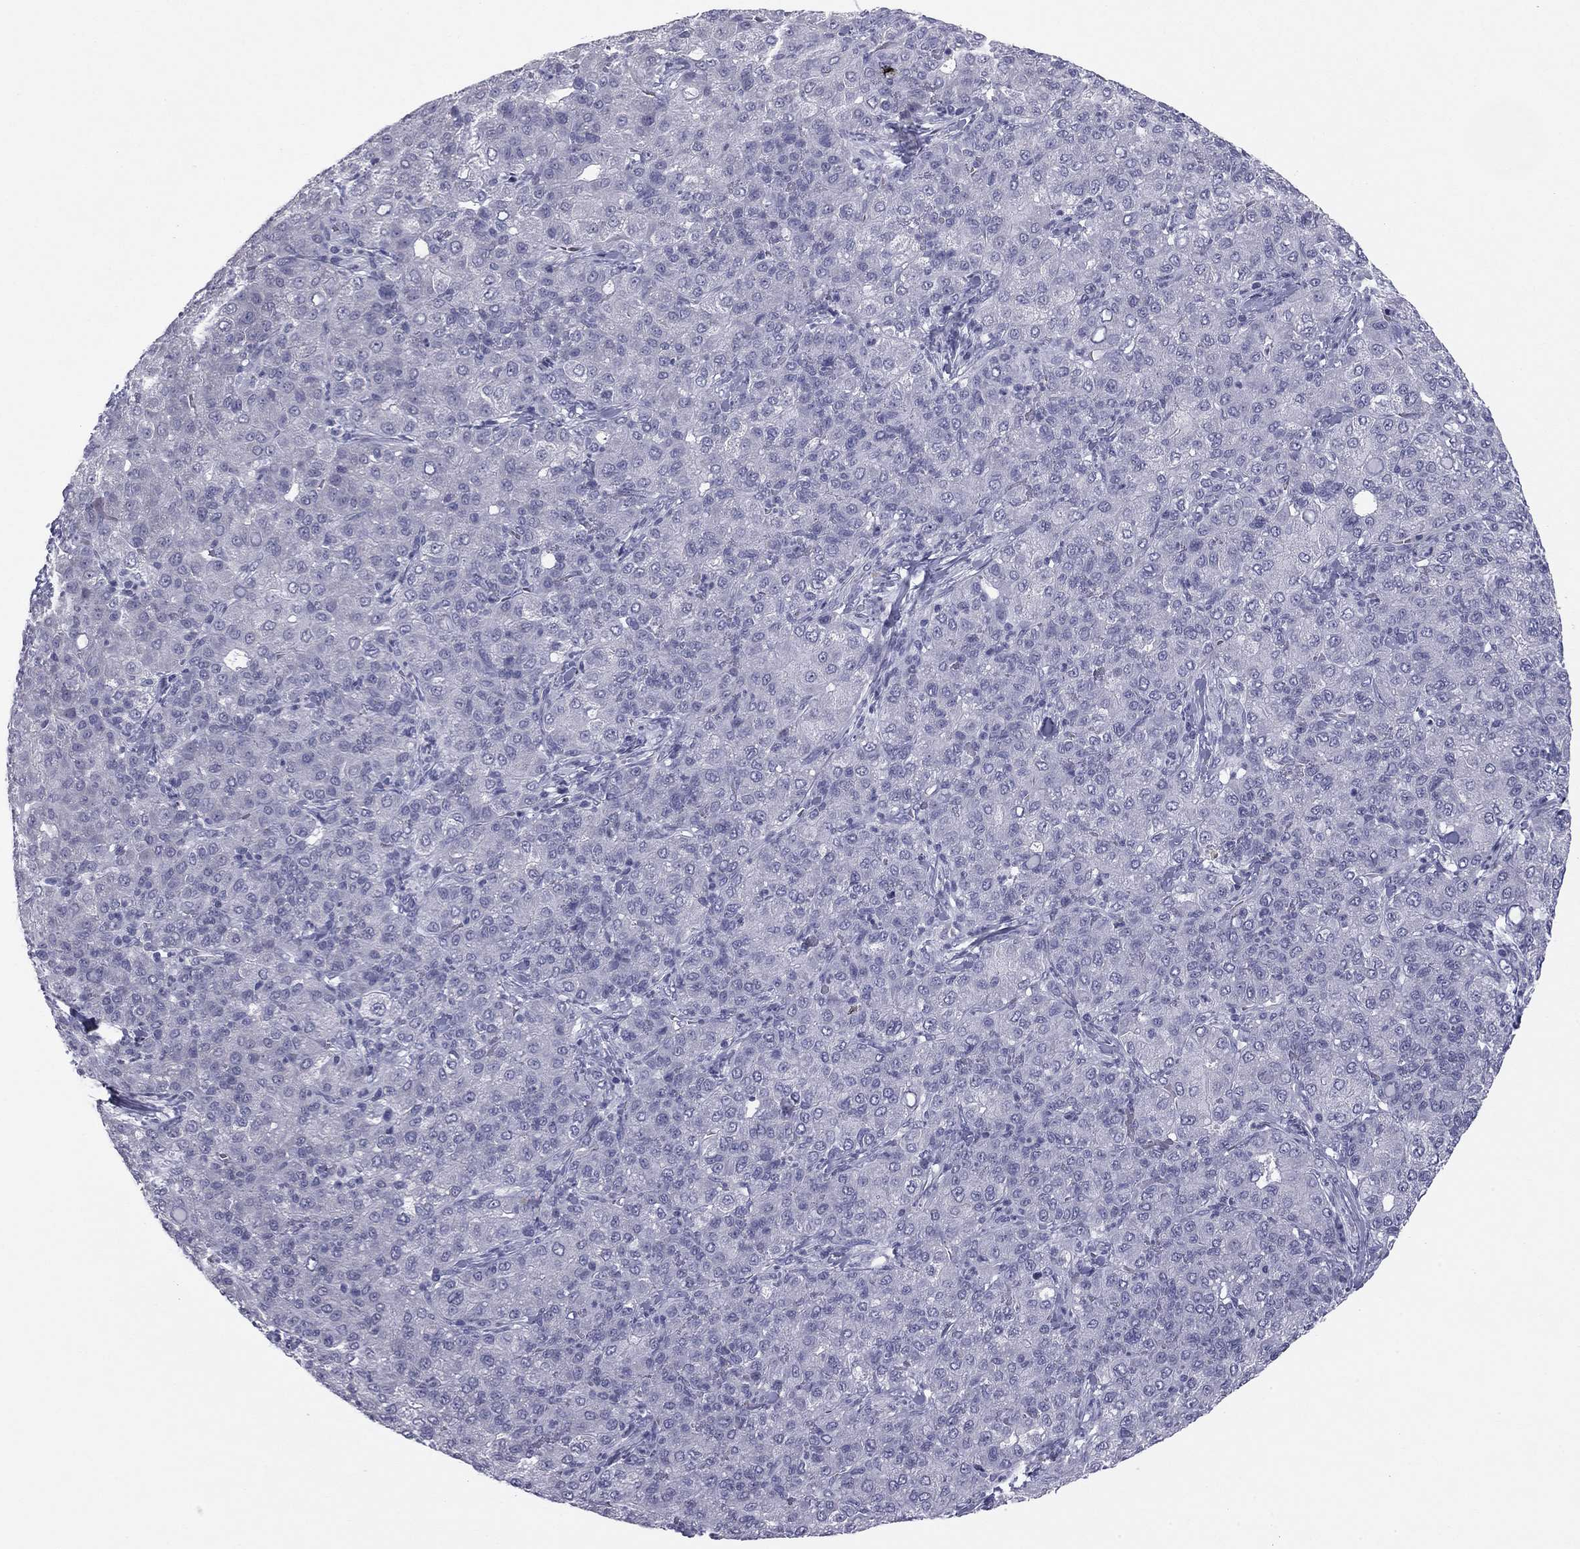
{"staining": {"intensity": "negative", "quantity": "none", "location": "none"}, "tissue": "liver cancer", "cell_type": "Tumor cells", "image_type": "cancer", "snomed": [{"axis": "morphology", "description": "Carcinoma, Hepatocellular, NOS"}, {"axis": "topography", "description": "Liver"}], "caption": "The IHC micrograph has no significant staining in tumor cells of liver hepatocellular carcinoma tissue.", "gene": "TFAP2B", "patient": {"sex": "male", "age": 65}}